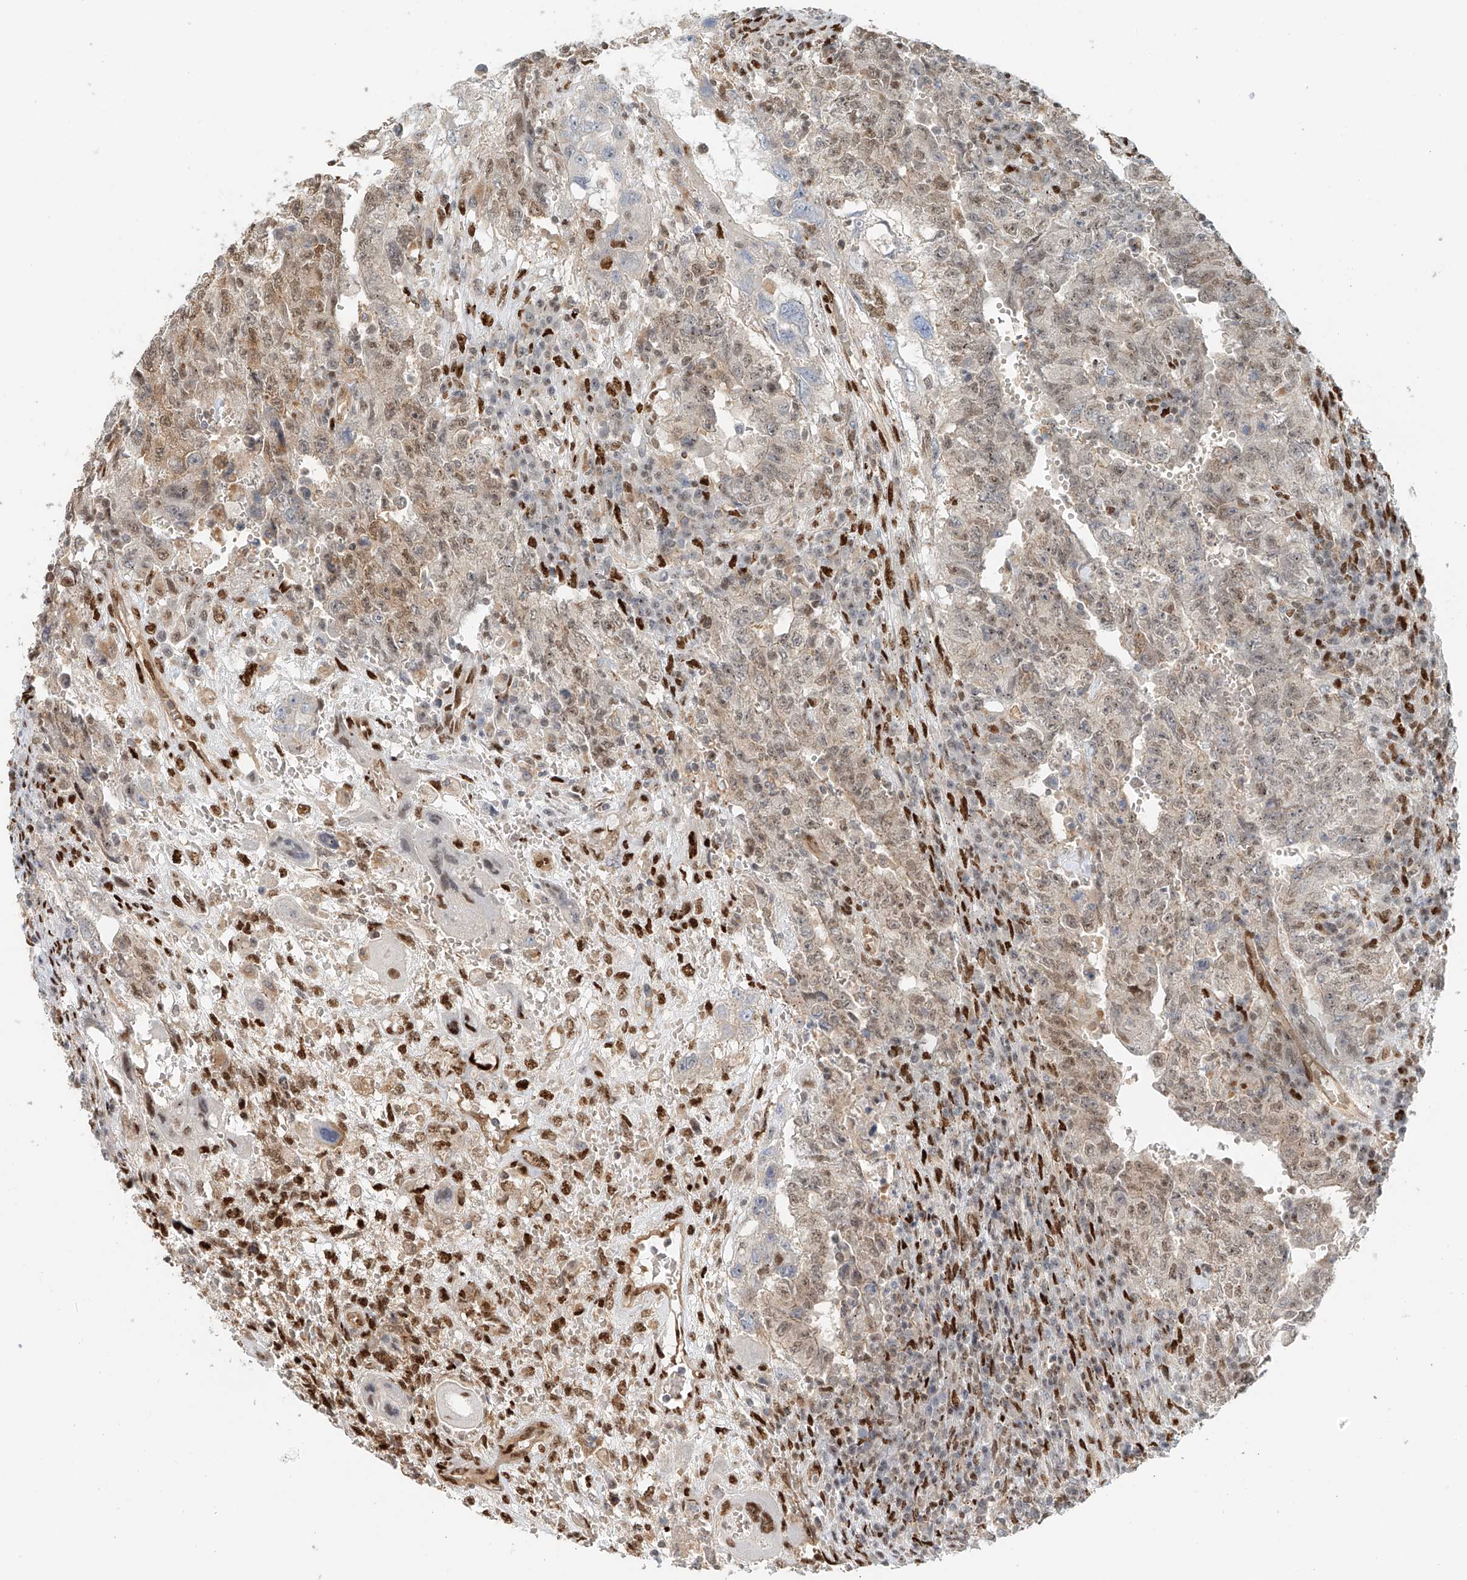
{"staining": {"intensity": "weak", "quantity": "25%-75%", "location": "nuclear"}, "tissue": "testis cancer", "cell_type": "Tumor cells", "image_type": "cancer", "snomed": [{"axis": "morphology", "description": "Carcinoma, Embryonal, NOS"}, {"axis": "topography", "description": "Testis"}], "caption": "Immunohistochemical staining of testis cancer reveals weak nuclear protein positivity in approximately 25%-75% of tumor cells. (brown staining indicates protein expression, while blue staining denotes nuclei).", "gene": "ZNF514", "patient": {"sex": "male", "age": 26}}